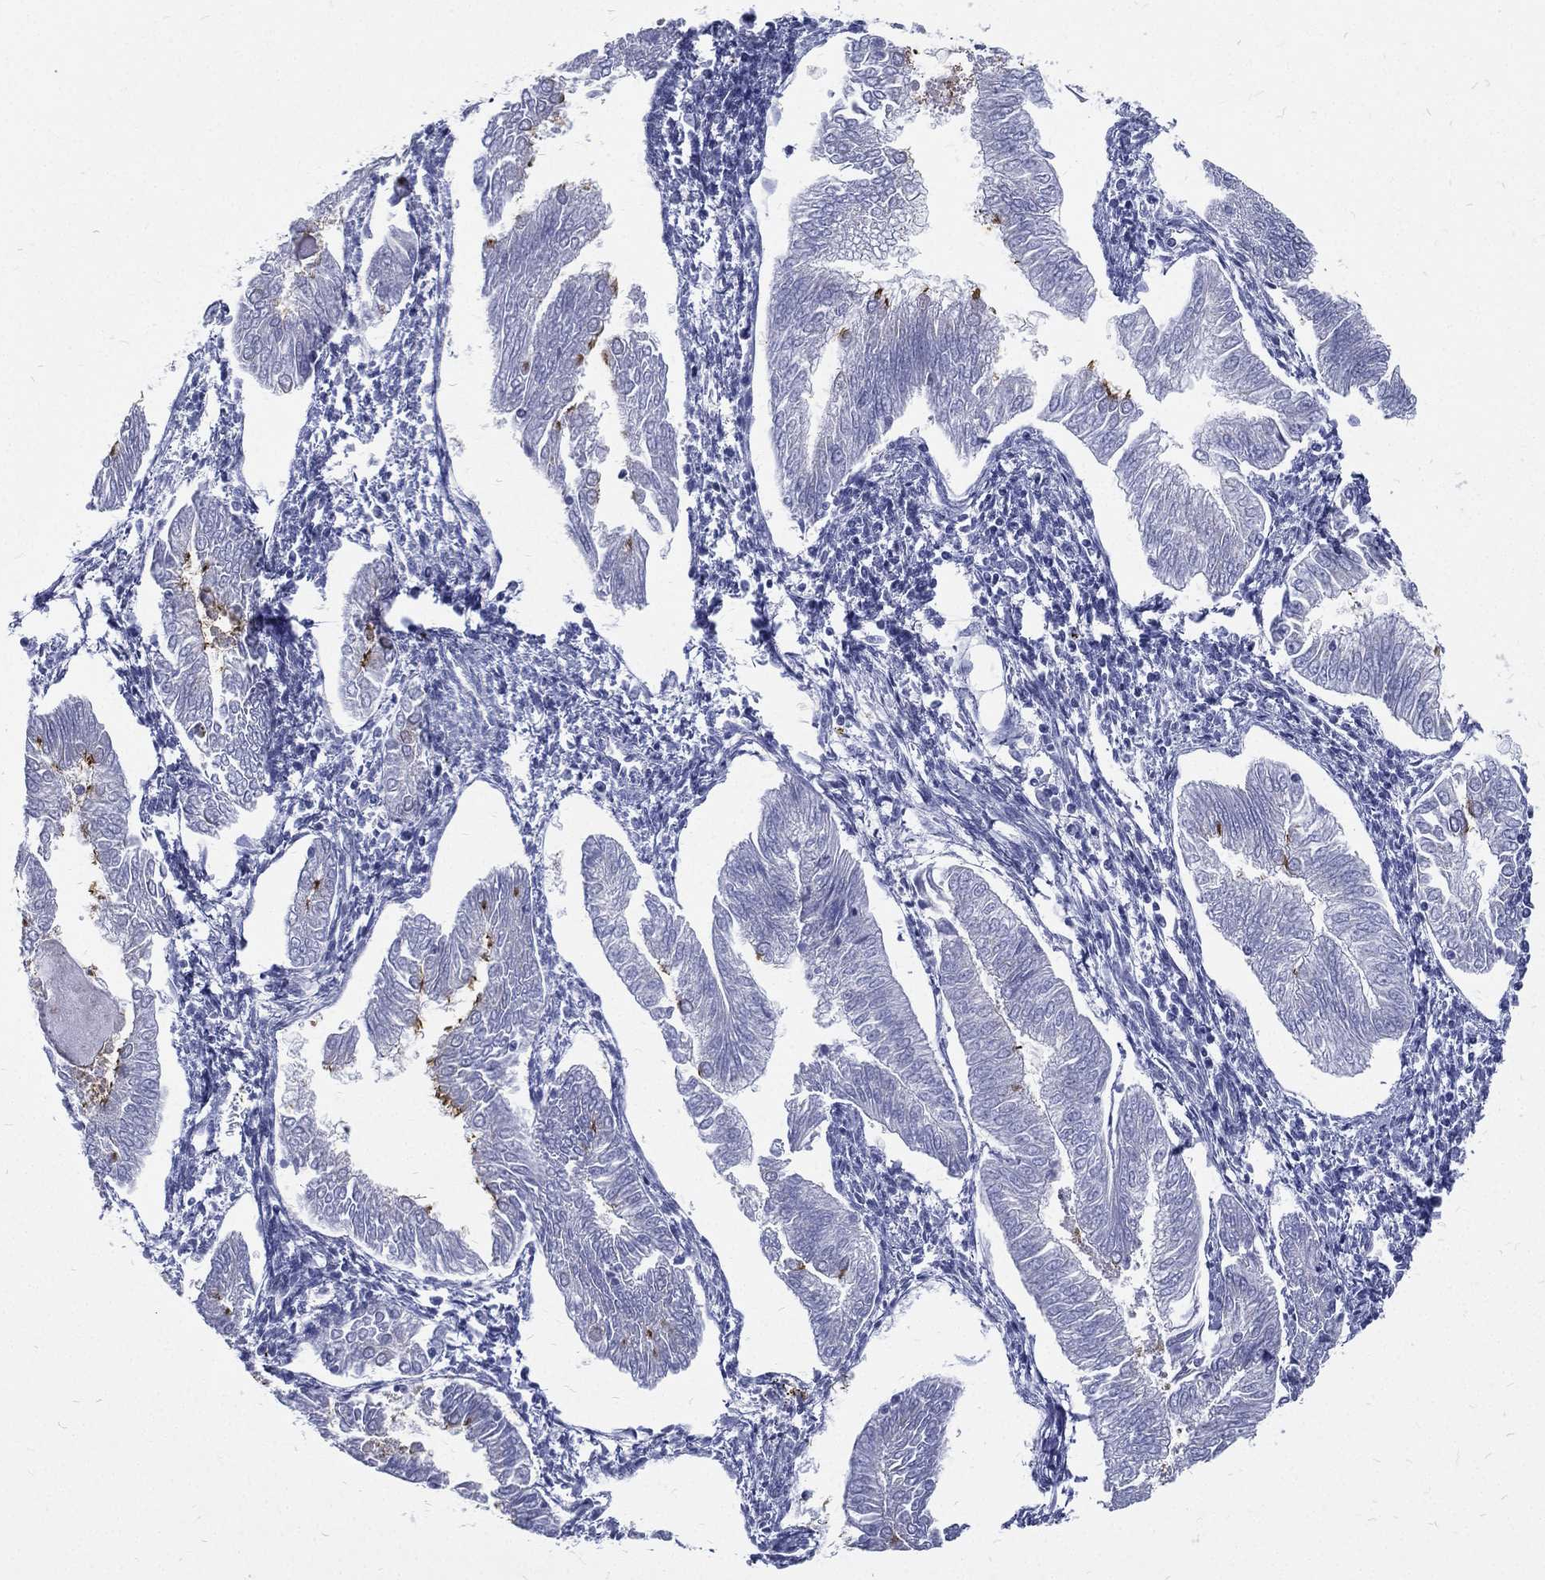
{"staining": {"intensity": "strong", "quantity": "<25%", "location": "cytoplasmic/membranous"}, "tissue": "endometrial cancer", "cell_type": "Tumor cells", "image_type": "cancer", "snomed": [{"axis": "morphology", "description": "Adenocarcinoma, NOS"}, {"axis": "topography", "description": "Endometrium"}], "caption": "Immunohistochemical staining of adenocarcinoma (endometrial) demonstrates medium levels of strong cytoplasmic/membranous positivity in about <25% of tumor cells. The protein is shown in brown color, while the nuclei are stained blue.", "gene": "RSPH4A", "patient": {"sex": "female", "age": 53}}